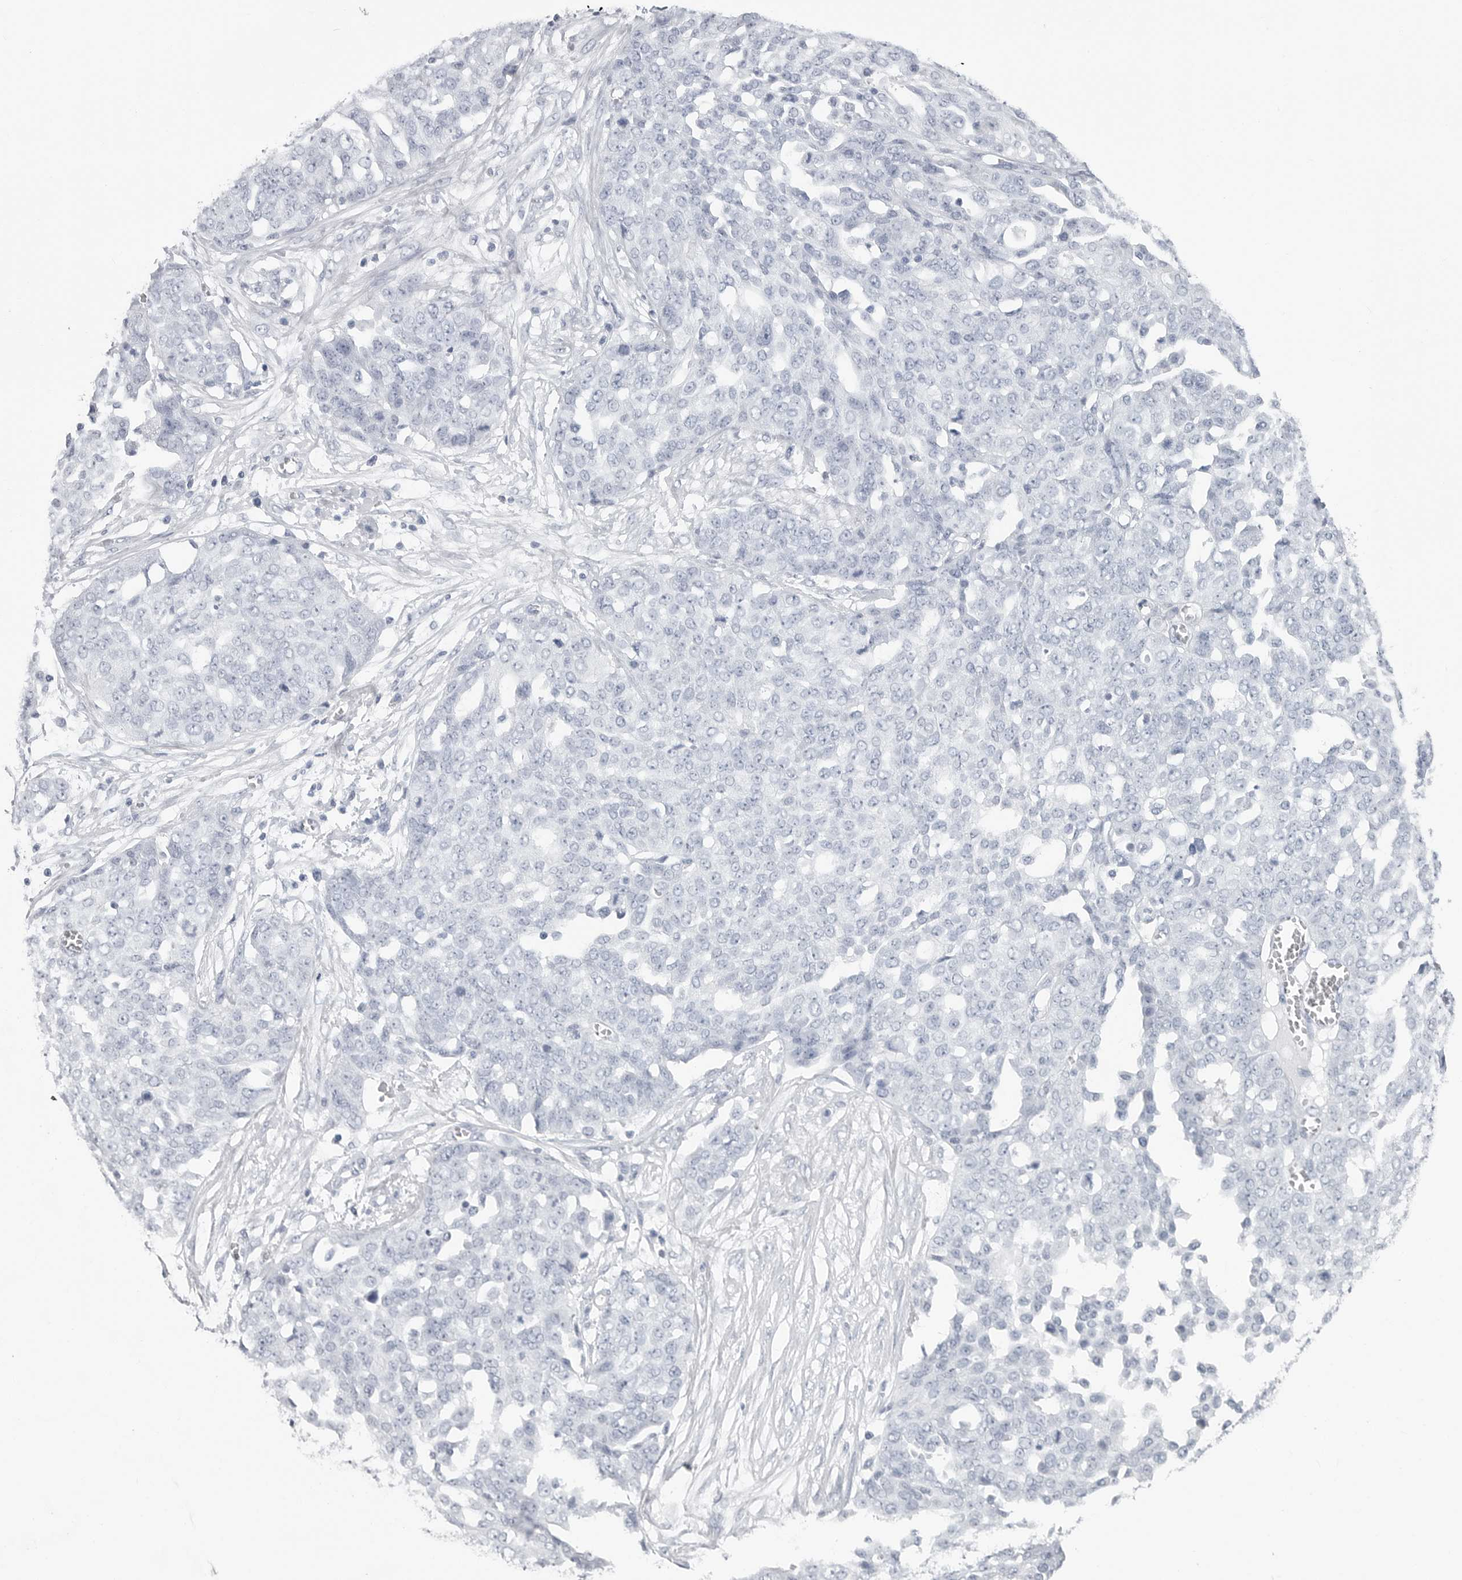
{"staining": {"intensity": "negative", "quantity": "none", "location": "none"}, "tissue": "ovarian cancer", "cell_type": "Tumor cells", "image_type": "cancer", "snomed": [{"axis": "morphology", "description": "Cystadenocarcinoma, serous, NOS"}, {"axis": "topography", "description": "Soft tissue"}, {"axis": "topography", "description": "Ovary"}], "caption": "Immunohistochemistry (IHC) micrograph of neoplastic tissue: human ovarian cancer (serous cystadenocarcinoma) stained with DAB (3,3'-diaminobenzidine) shows no significant protein positivity in tumor cells. (IHC, brightfield microscopy, high magnification).", "gene": "CSH1", "patient": {"sex": "female", "age": 57}}